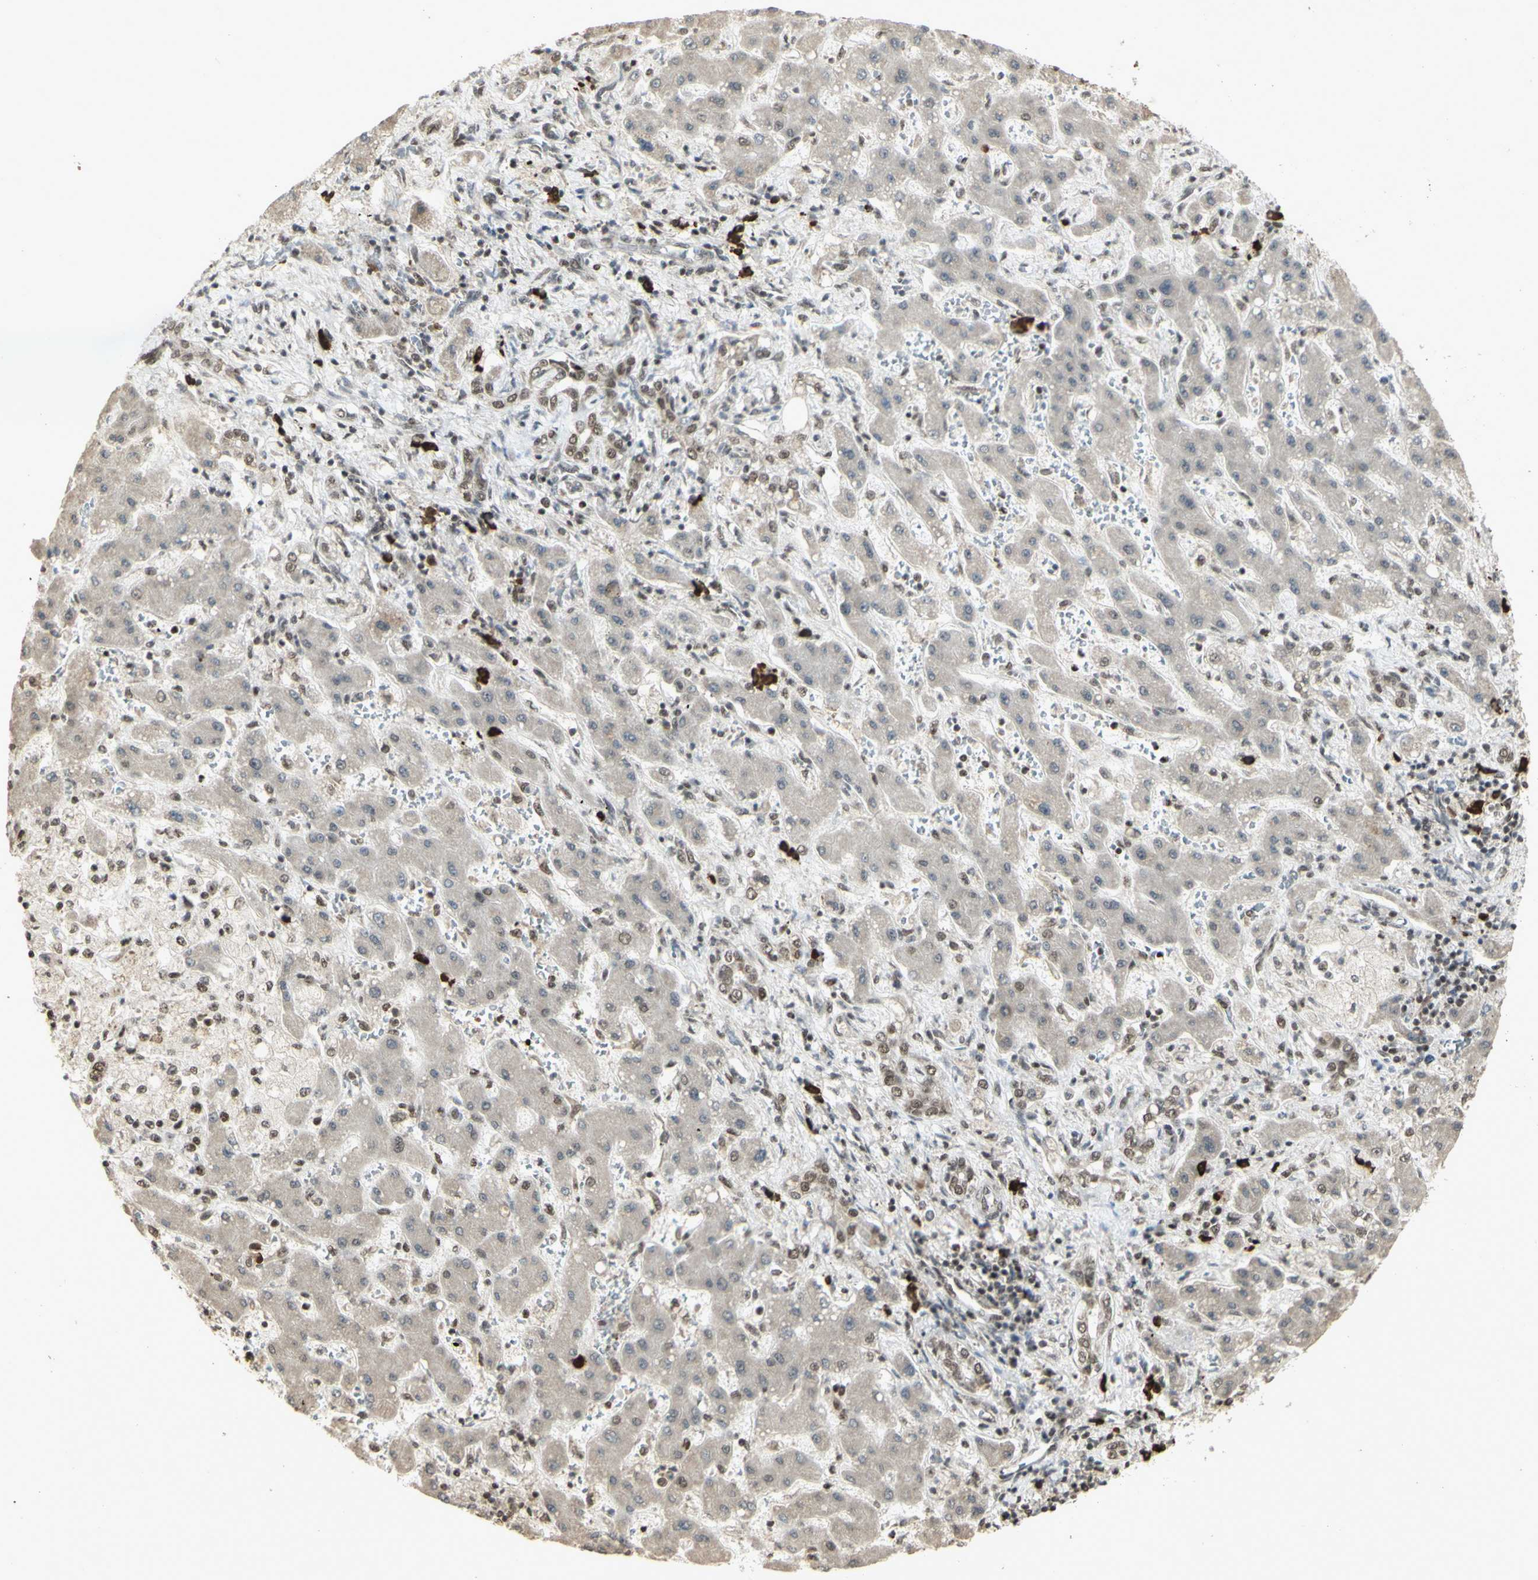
{"staining": {"intensity": "moderate", "quantity": ">75%", "location": "nuclear"}, "tissue": "liver cancer", "cell_type": "Tumor cells", "image_type": "cancer", "snomed": [{"axis": "morphology", "description": "Cholangiocarcinoma"}, {"axis": "topography", "description": "Liver"}], "caption": "Immunohistochemistry (DAB) staining of cholangiocarcinoma (liver) displays moderate nuclear protein positivity in approximately >75% of tumor cells.", "gene": "CCNT1", "patient": {"sex": "male", "age": 50}}